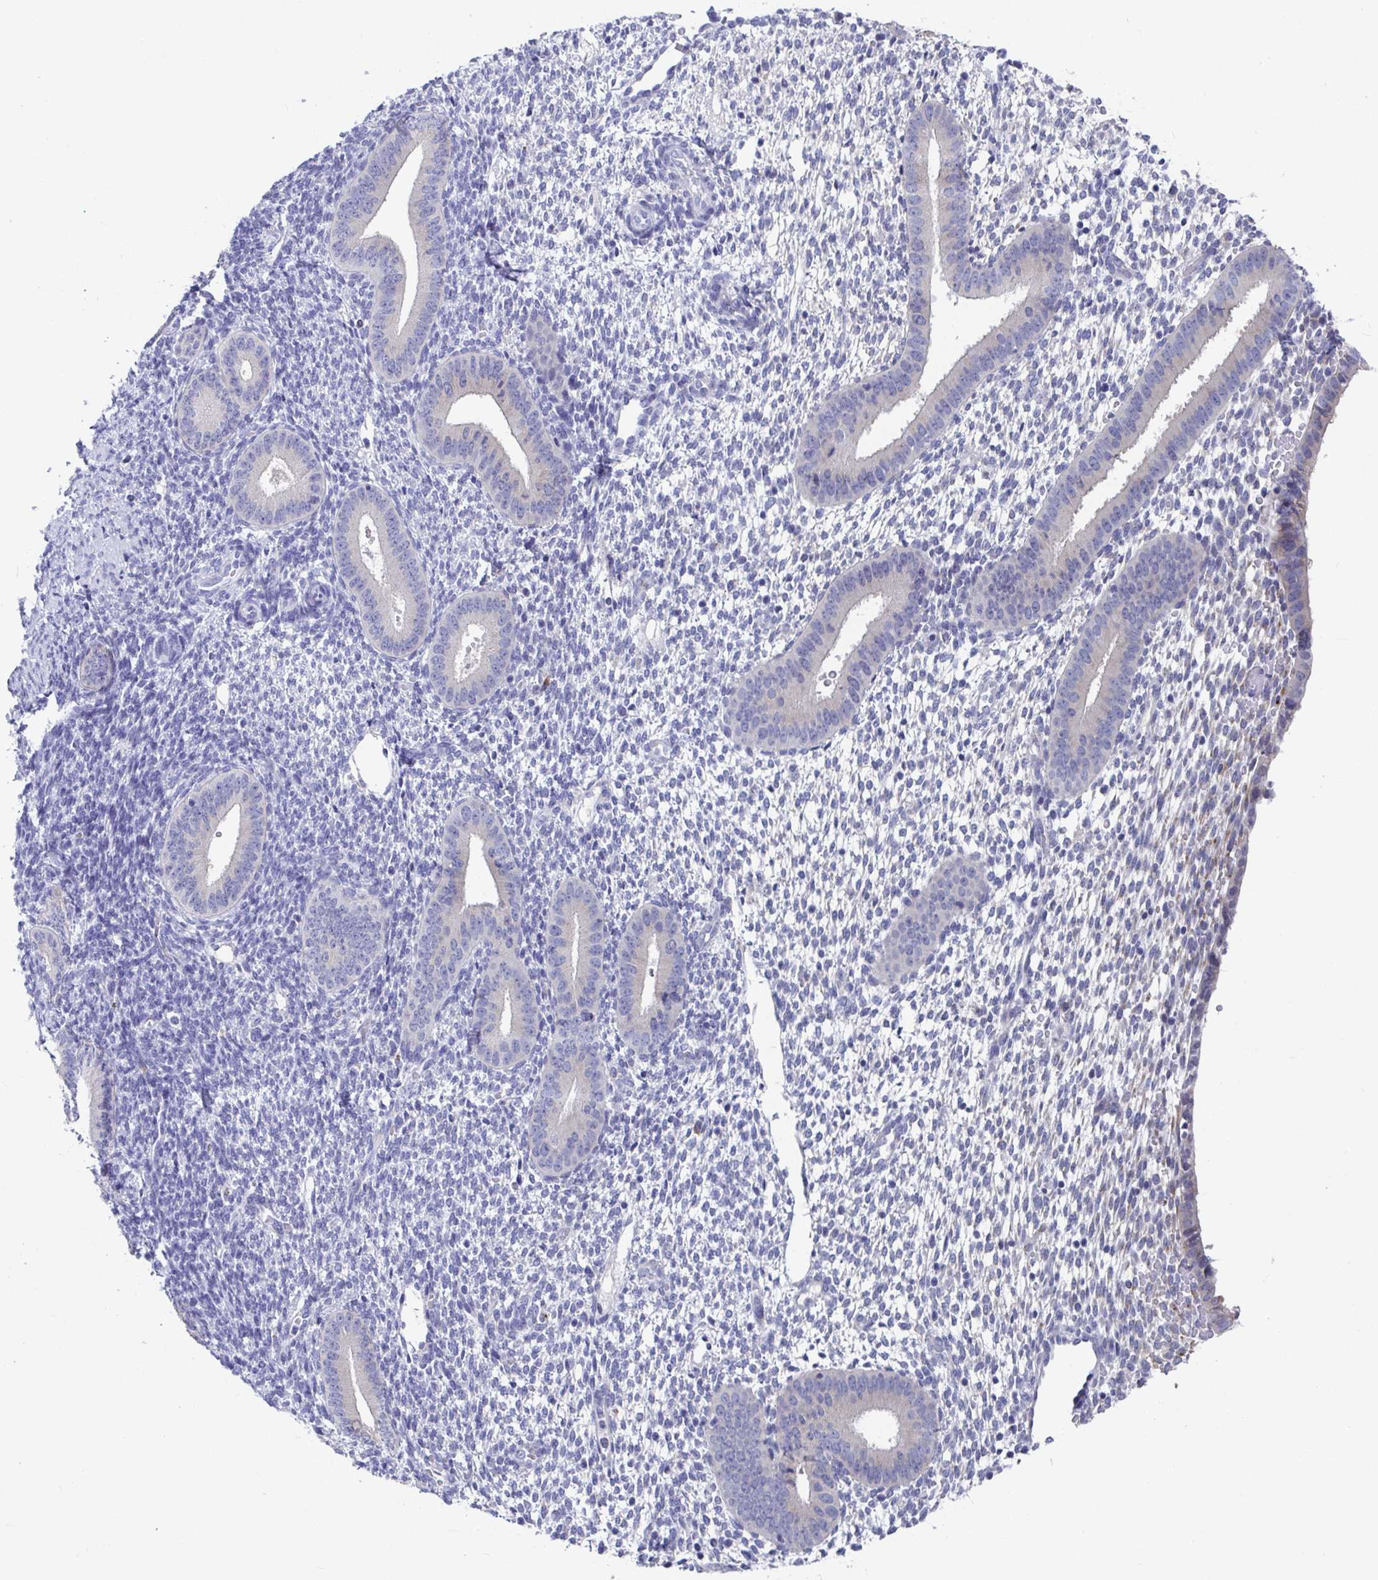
{"staining": {"intensity": "negative", "quantity": "none", "location": "none"}, "tissue": "endometrium", "cell_type": "Cells in endometrial stroma", "image_type": "normal", "snomed": [{"axis": "morphology", "description": "Normal tissue, NOS"}, {"axis": "topography", "description": "Endometrium"}], "caption": "Human endometrium stained for a protein using IHC reveals no staining in cells in endometrial stroma.", "gene": "TAS2R39", "patient": {"sex": "female", "age": 40}}